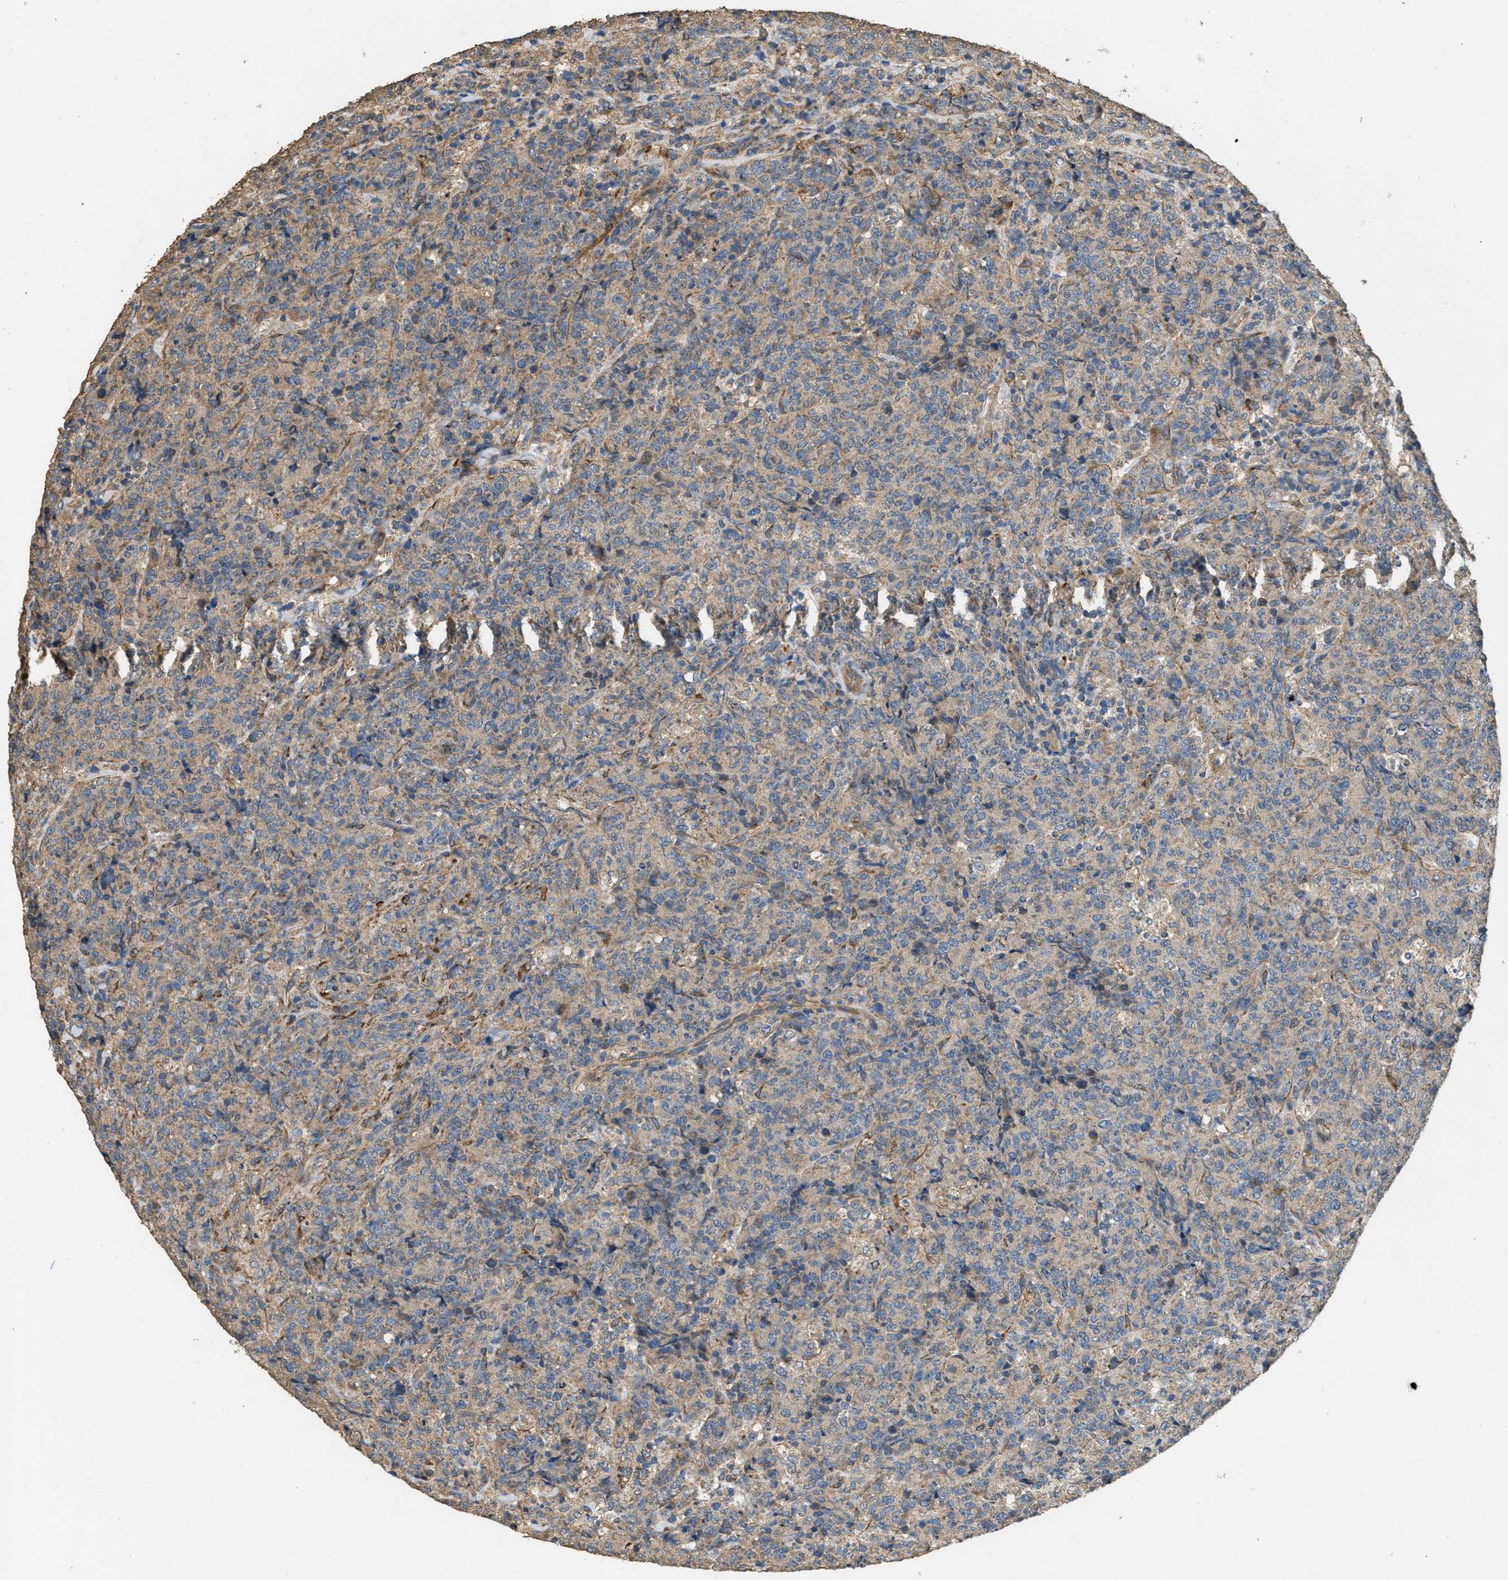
{"staining": {"intensity": "weak", "quantity": ">75%", "location": "cytoplasmic/membranous"}, "tissue": "lymphoma", "cell_type": "Tumor cells", "image_type": "cancer", "snomed": [{"axis": "morphology", "description": "Malignant lymphoma, non-Hodgkin's type, High grade"}, {"axis": "topography", "description": "Tonsil"}], "caption": "Immunohistochemical staining of human lymphoma demonstrates low levels of weak cytoplasmic/membranous protein positivity in approximately >75% of tumor cells.", "gene": "THBS2", "patient": {"sex": "female", "age": 36}}